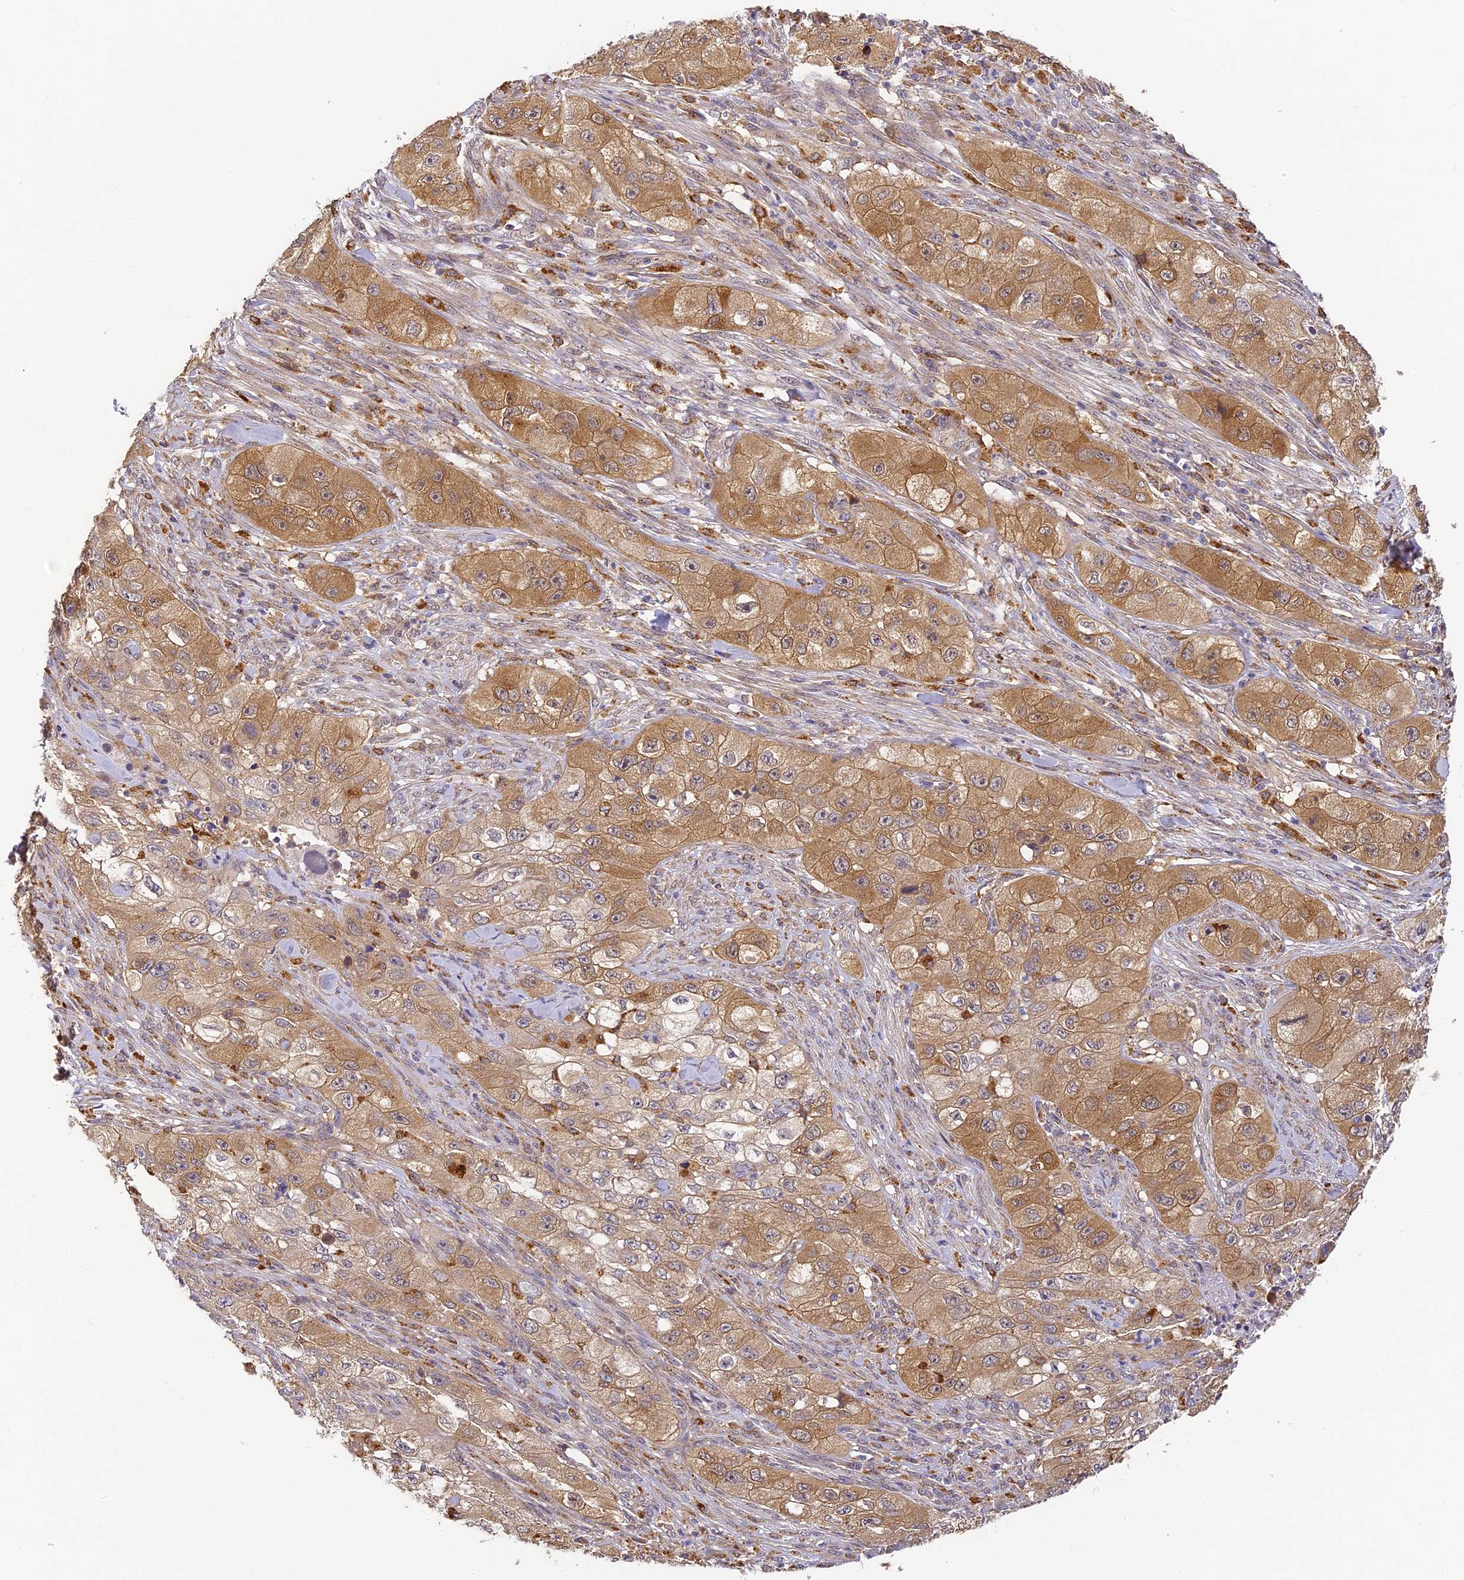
{"staining": {"intensity": "moderate", "quantity": ">75%", "location": "cytoplasmic/membranous"}, "tissue": "skin cancer", "cell_type": "Tumor cells", "image_type": "cancer", "snomed": [{"axis": "morphology", "description": "Squamous cell carcinoma, NOS"}, {"axis": "topography", "description": "Skin"}, {"axis": "topography", "description": "Subcutis"}], "caption": "A photomicrograph of skin cancer (squamous cell carcinoma) stained for a protein demonstrates moderate cytoplasmic/membranous brown staining in tumor cells.", "gene": "YAE1", "patient": {"sex": "male", "age": 73}}